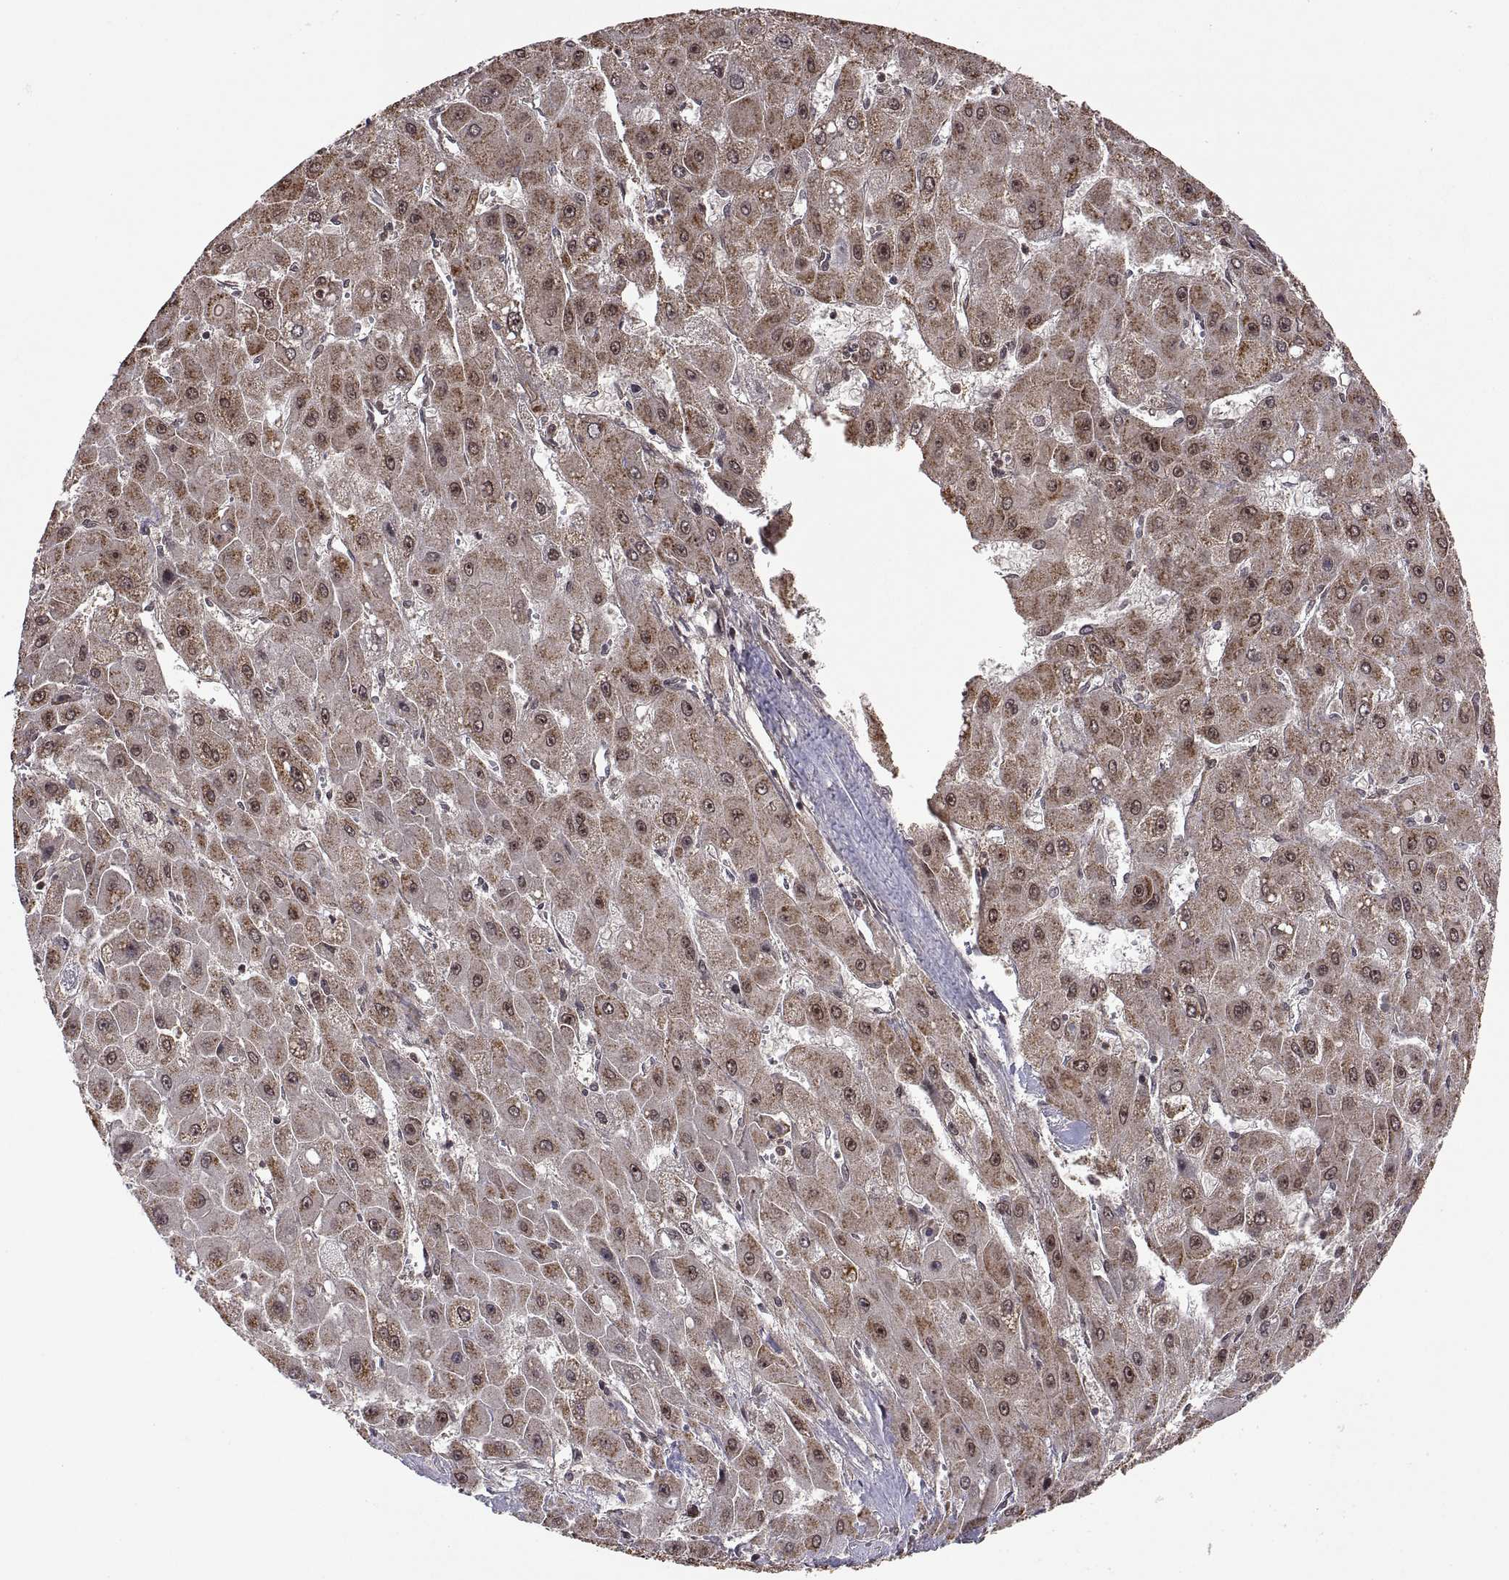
{"staining": {"intensity": "moderate", "quantity": "25%-75%", "location": "cytoplasmic/membranous"}, "tissue": "liver cancer", "cell_type": "Tumor cells", "image_type": "cancer", "snomed": [{"axis": "morphology", "description": "Carcinoma, Hepatocellular, NOS"}, {"axis": "topography", "description": "Liver"}], "caption": "Moderate cytoplasmic/membranous positivity for a protein is present in about 25%-75% of tumor cells of liver cancer (hepatocellular carcinoma) using immunohistochemistry (IHC).", "gene": "ZNRF2", "patient": {"sex": "female", "age": 25}}